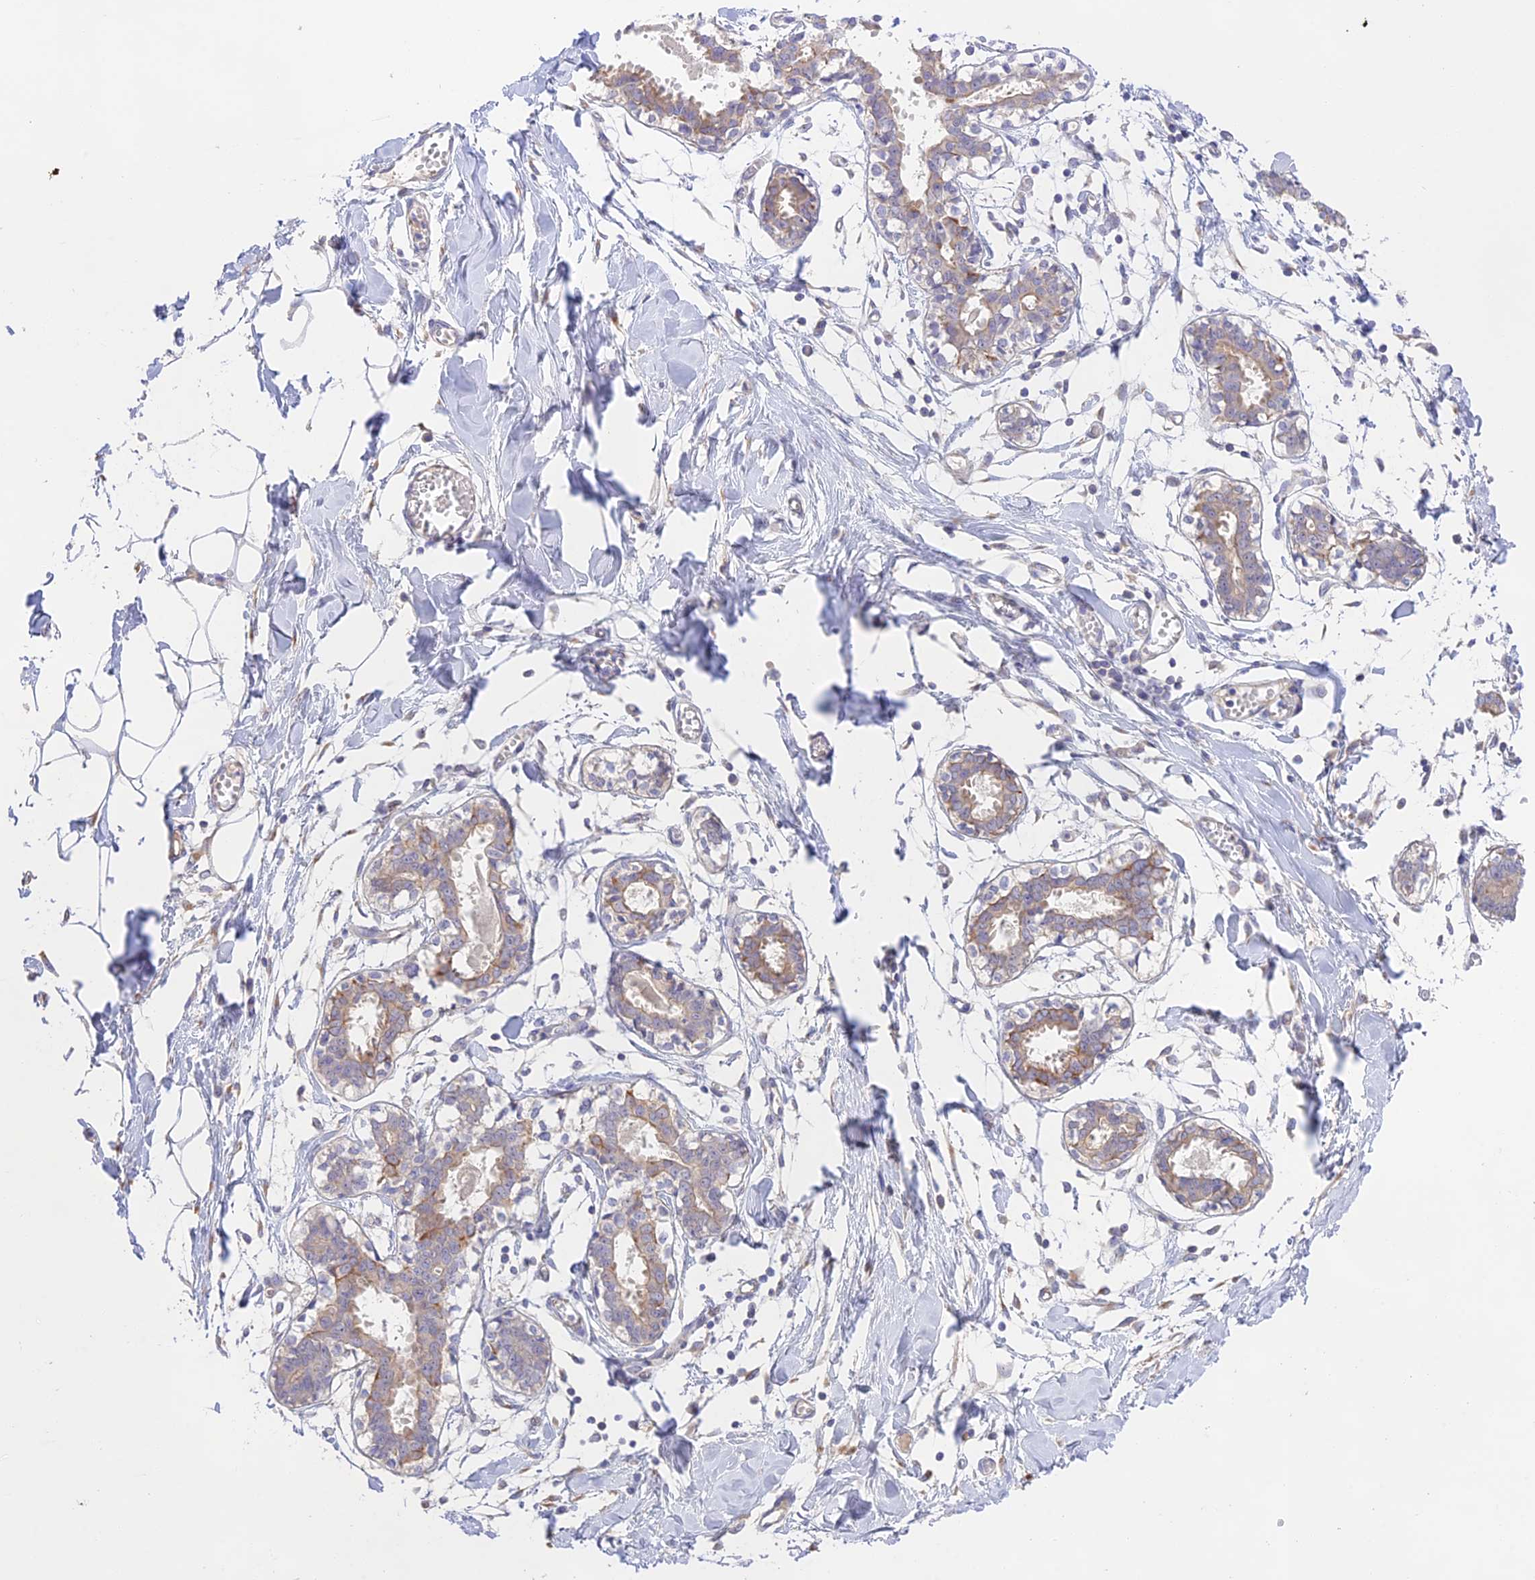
{"staining": {"intensity": "negative", "quantity": "none", "location": "none"}, "tissue": "breast", "cell_type": "Adipocytes", "image_type": "normal", "snomed": [{"axis": "morphology", "description": "Normal tissue, NOS"}, {"axis": "topography", "description": "Breast"}], "caption": "Image shows no protein positivity in adipocytes of benign breast.", "gene": "CAMSAP3", "patient": {"sex": "female", "age": 27}}